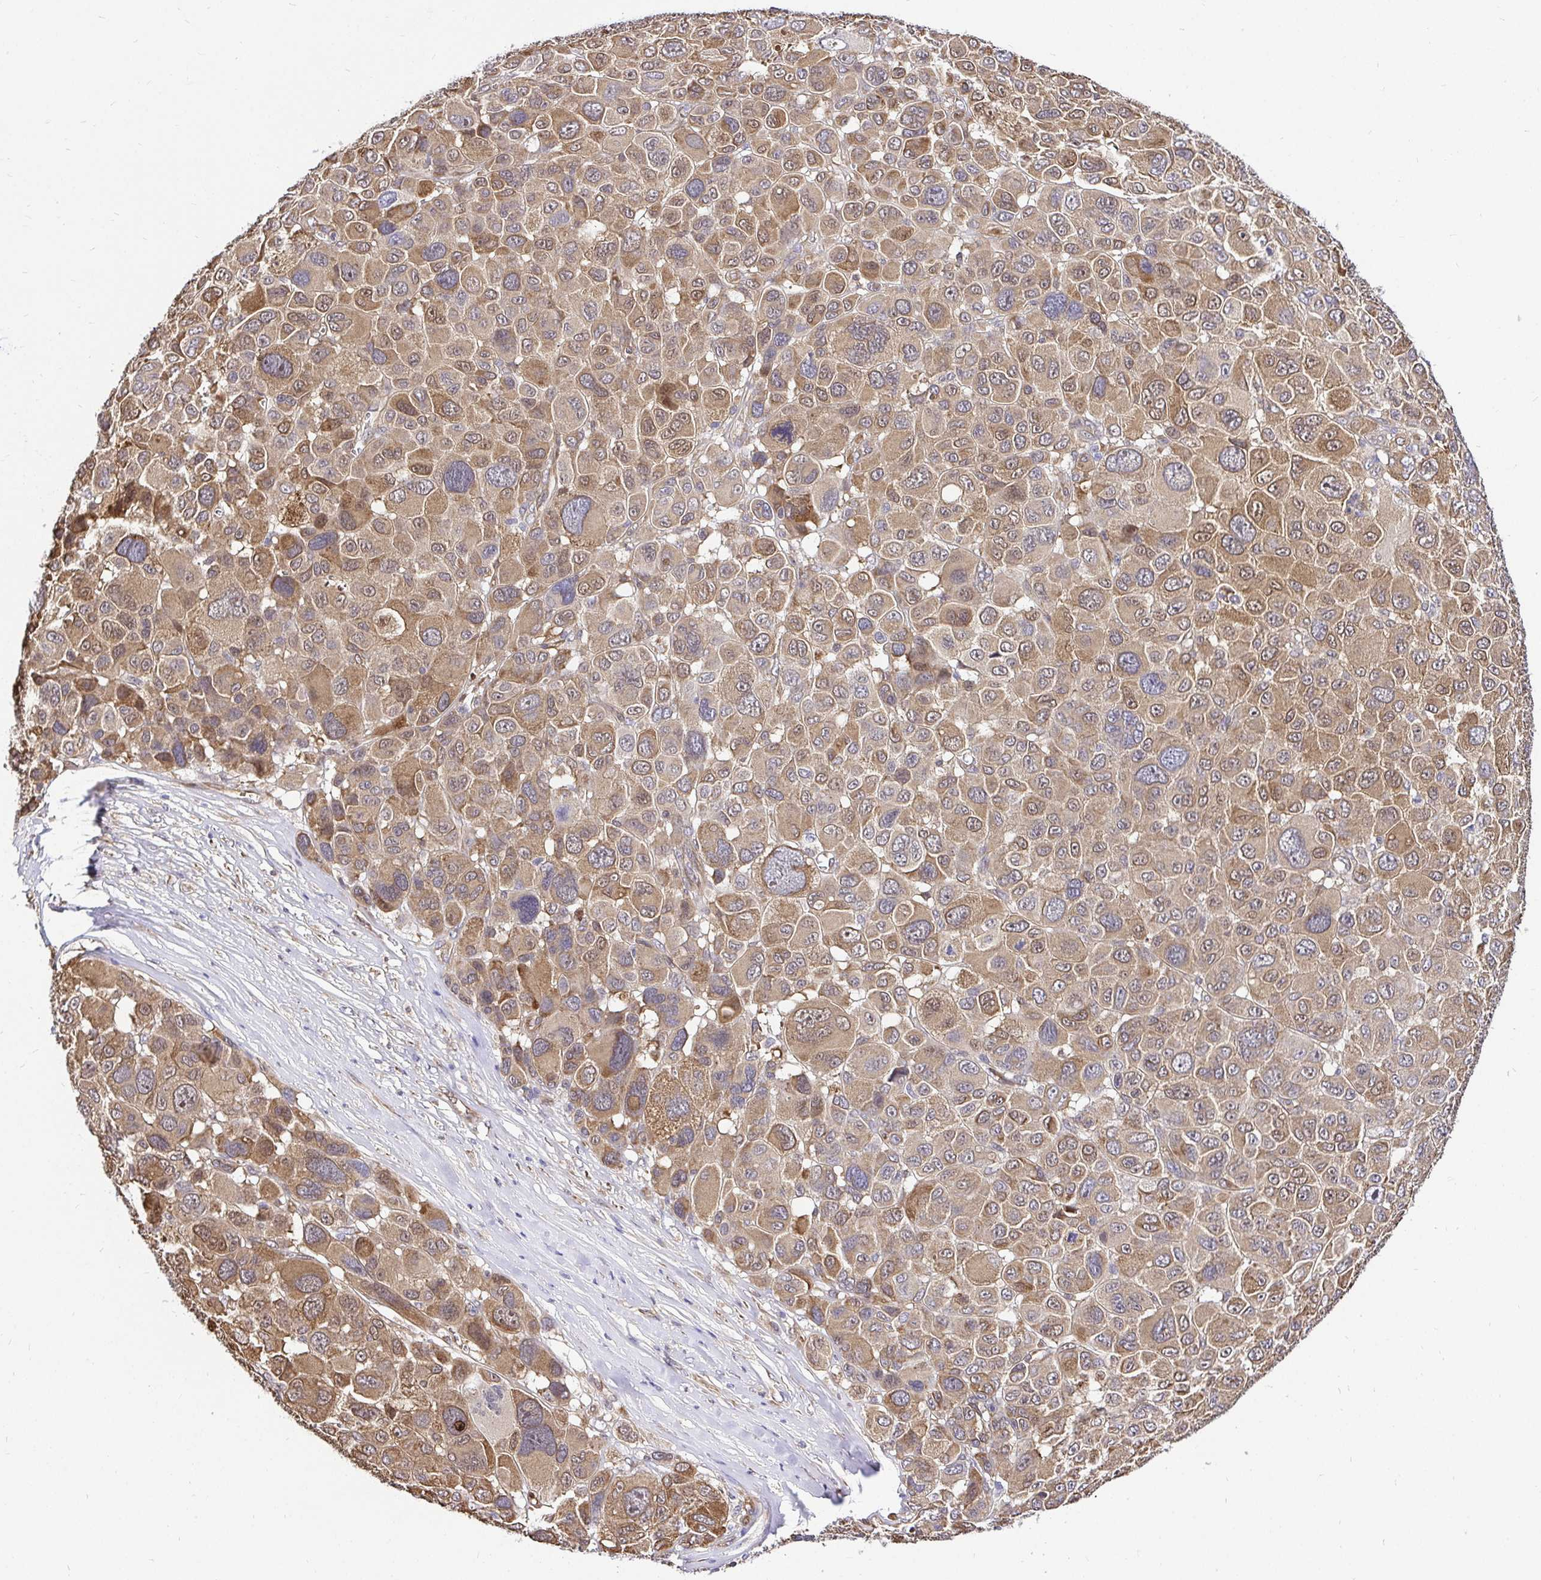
{"staining": {"intensity": "moderate", "quantity": "25%-75%", "location": "cytoplasmic/membranous"}, "tissue": "melanoma", "cell_type": "Tumor cells", "image_type": "cancer", "snomed": [{"axis": "morphology", "description": "Malignant melanoma, NOS"}, {"axis": "topography", "description": "Skin"}], "caption": "Moderate cytoplasmic/membranous protein expression is identified in about 25%-75% of tumor cells in melanoma.", "gene": "CCDC122", "patient": {"sex": "female", "age": 66}}